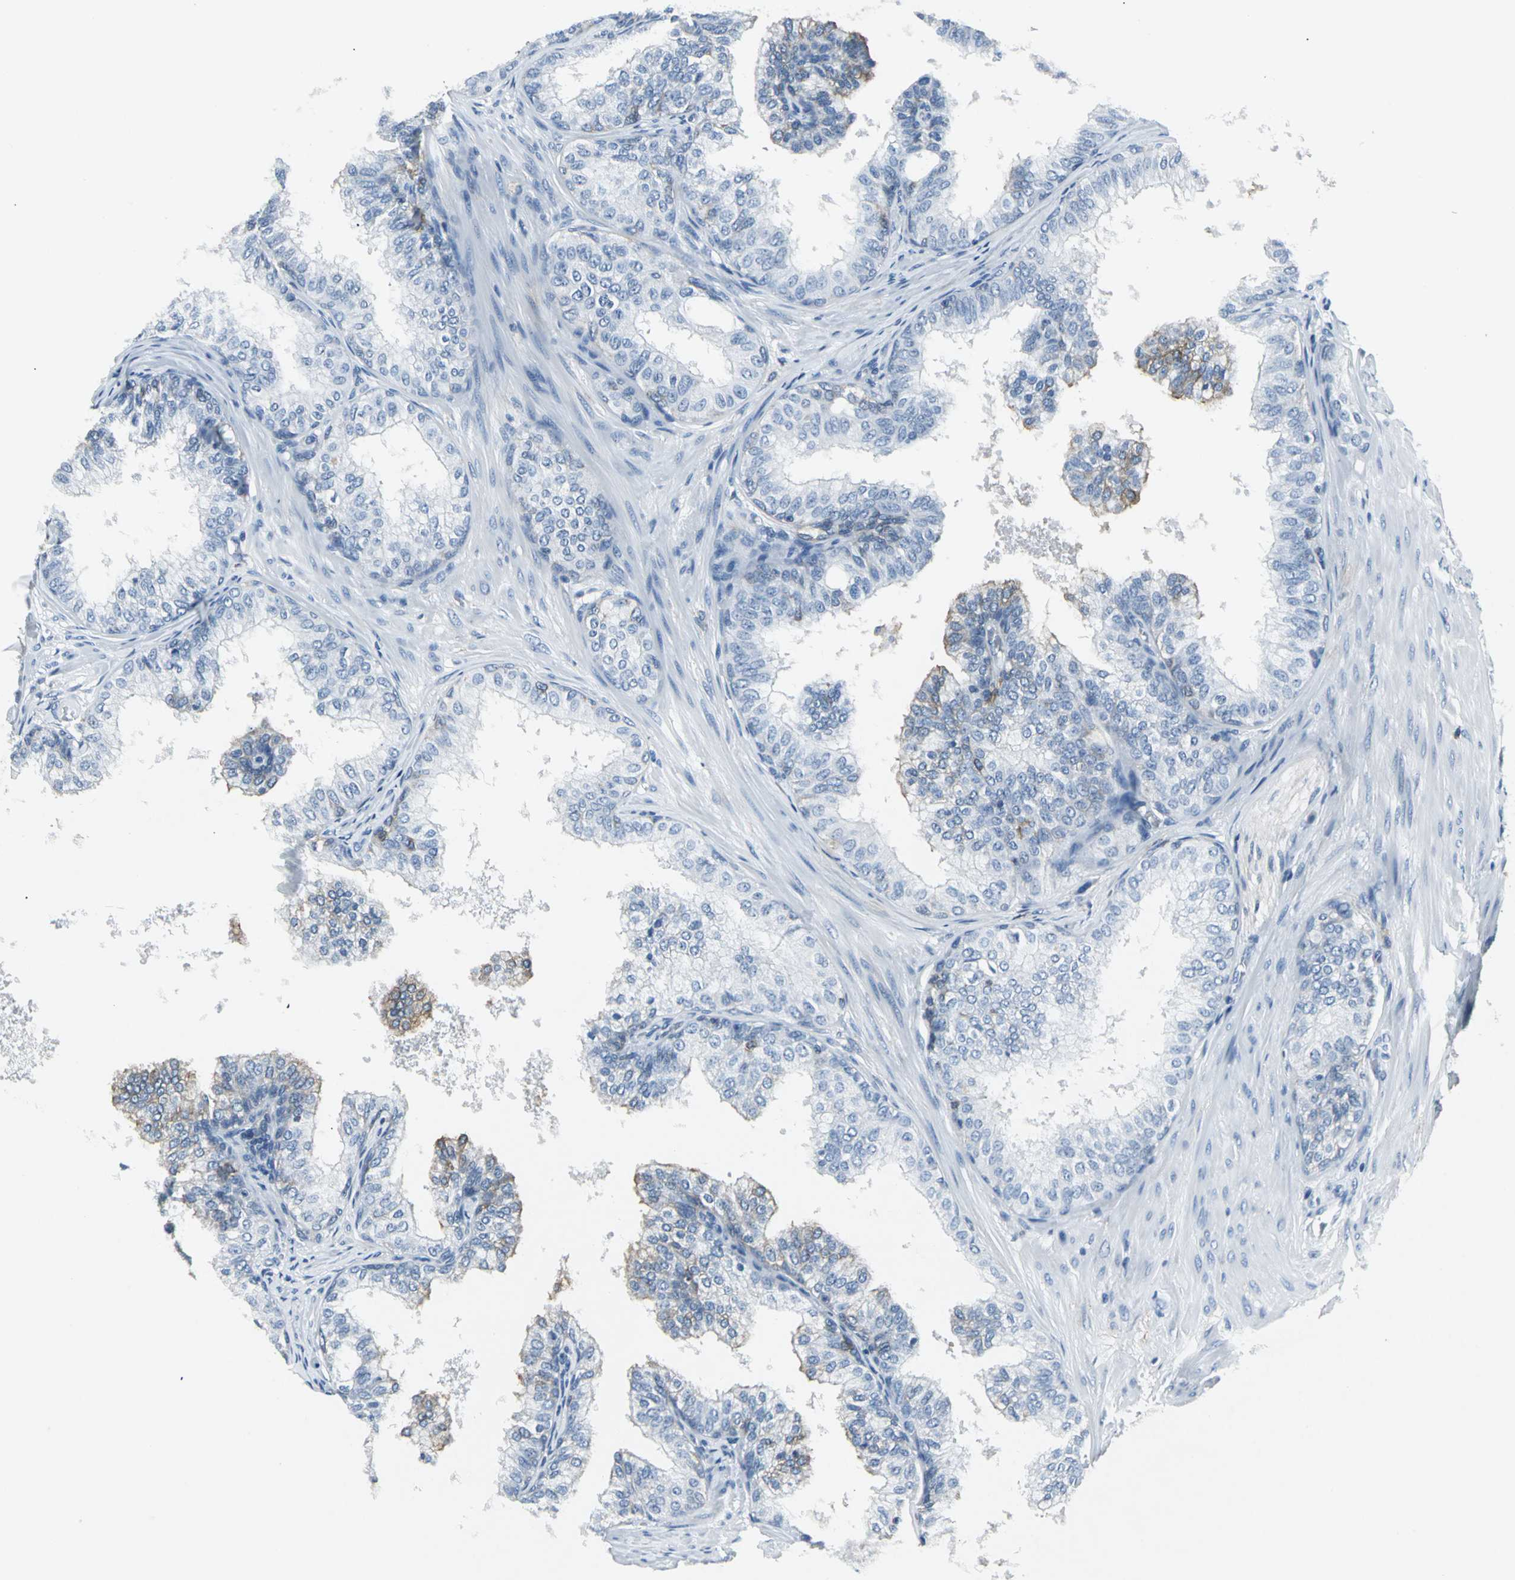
{"staining": {"intensity": "moderate", "quantity": "<25%", "location": "cytoplasmic/membranous"}, "tissue": "prostate", "cell_type": "Glandular cells", "image_type": "normal", "snomed": [{"axis": "morphology", "description": "Normal tissue, NOS"}, {"axis": "topography", "description": "Prostate"}], "caption": "Protein analysis of normal prostate displays moderate cytoplasmic/membranous staining in approximately <25% of glandular cells.", "gene": "IQGAP2", "patient": {"sex": "male", "age": 60}}